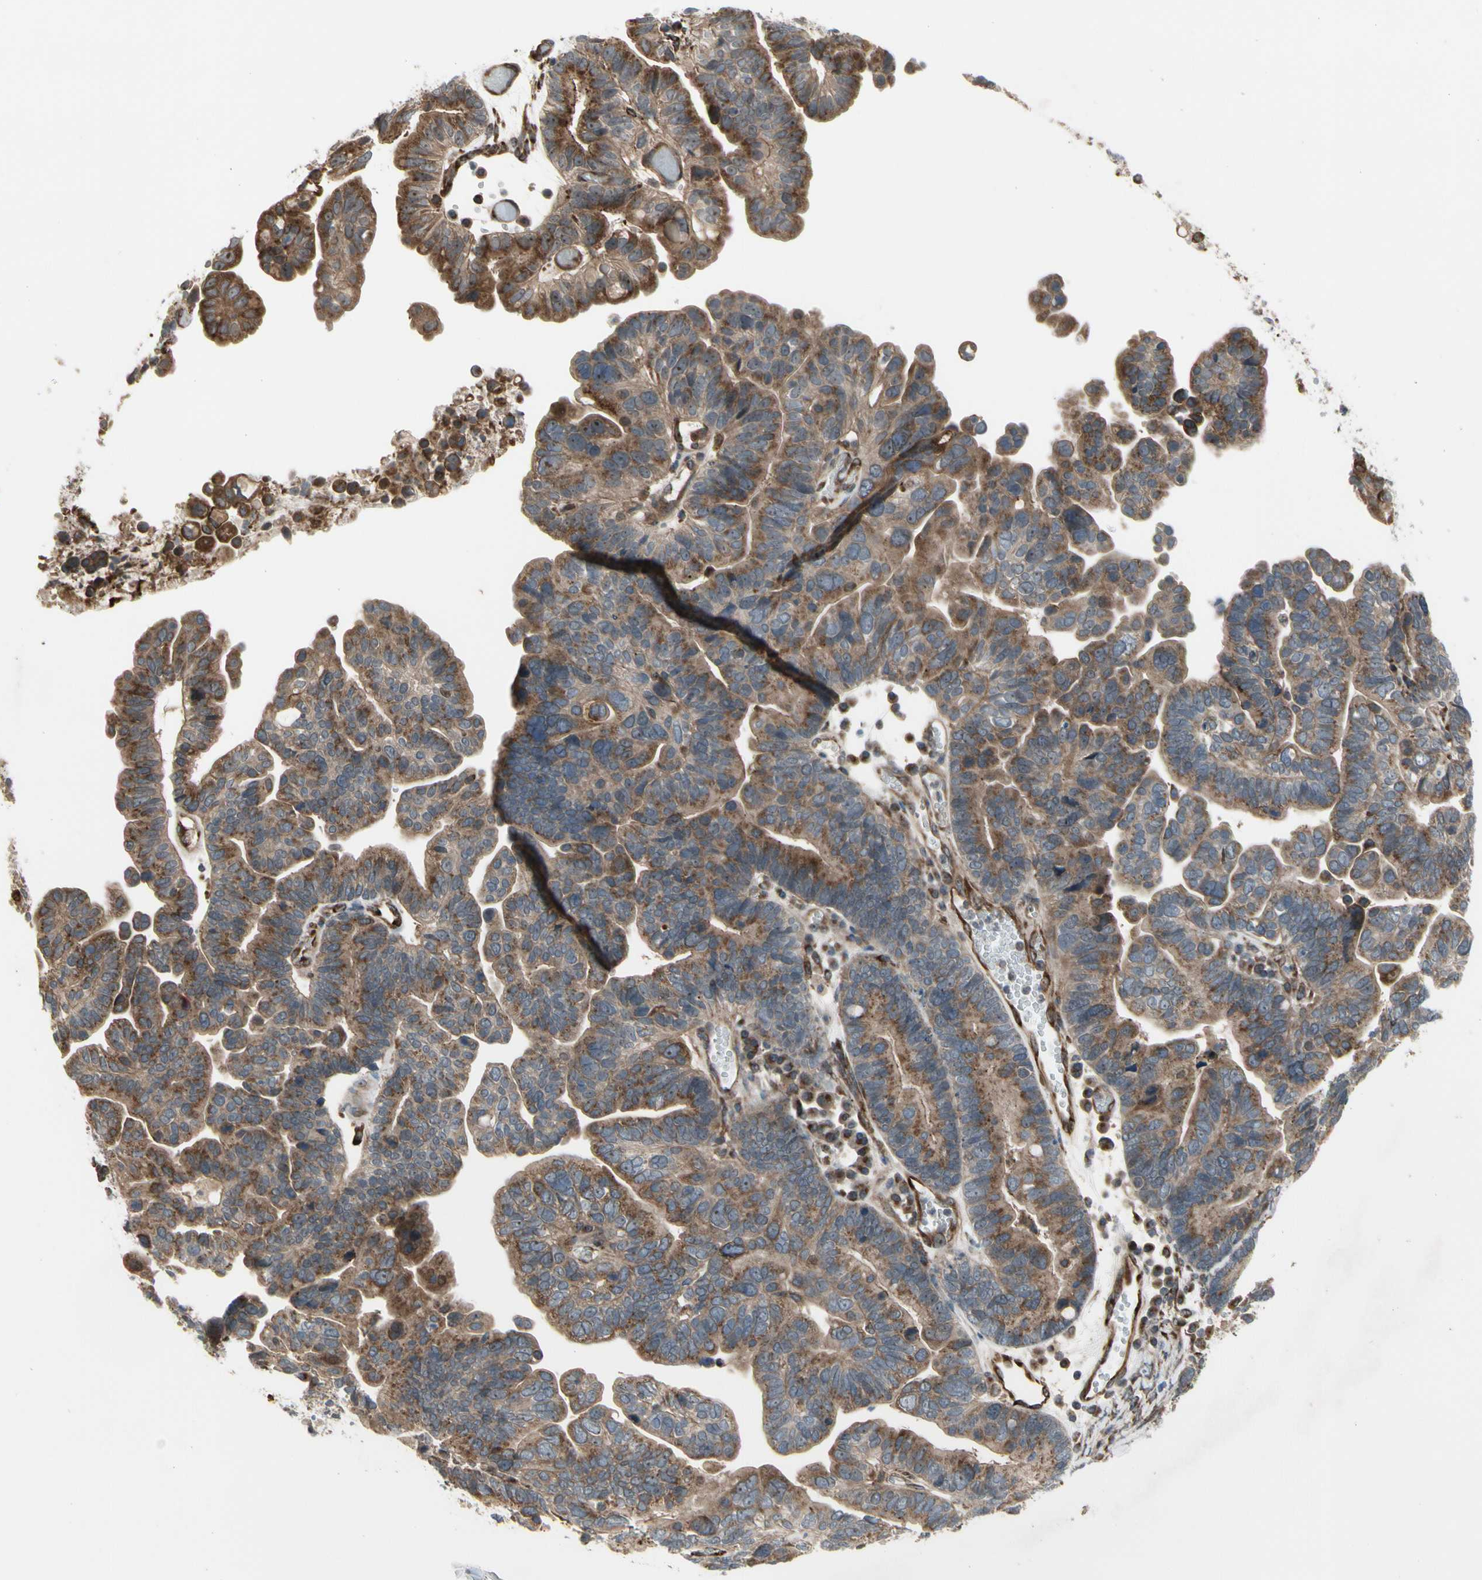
{"staining": {"intensity": "strong", "quantity": ">75%", "location": "cytoplasmic/membranous"}, "tissue": "ovarian cancer", "cell_type": "Tumor cells", "image_type": "cancer", "snomed": [{"axis": "morphology", "description": "Cystadenocarcinoma, serous, NOS"}, {"axis": "topography", "description": "Ovary"}], "caption": "Immunohistochemistry of human ovarian serous cystadenocarcinoma displays high levels of strong cytoplasmic/membranous staining in about >75% of tumor cells.", "gene": "SLC39A9", "patient": {"sex": "female", "age": 56}}